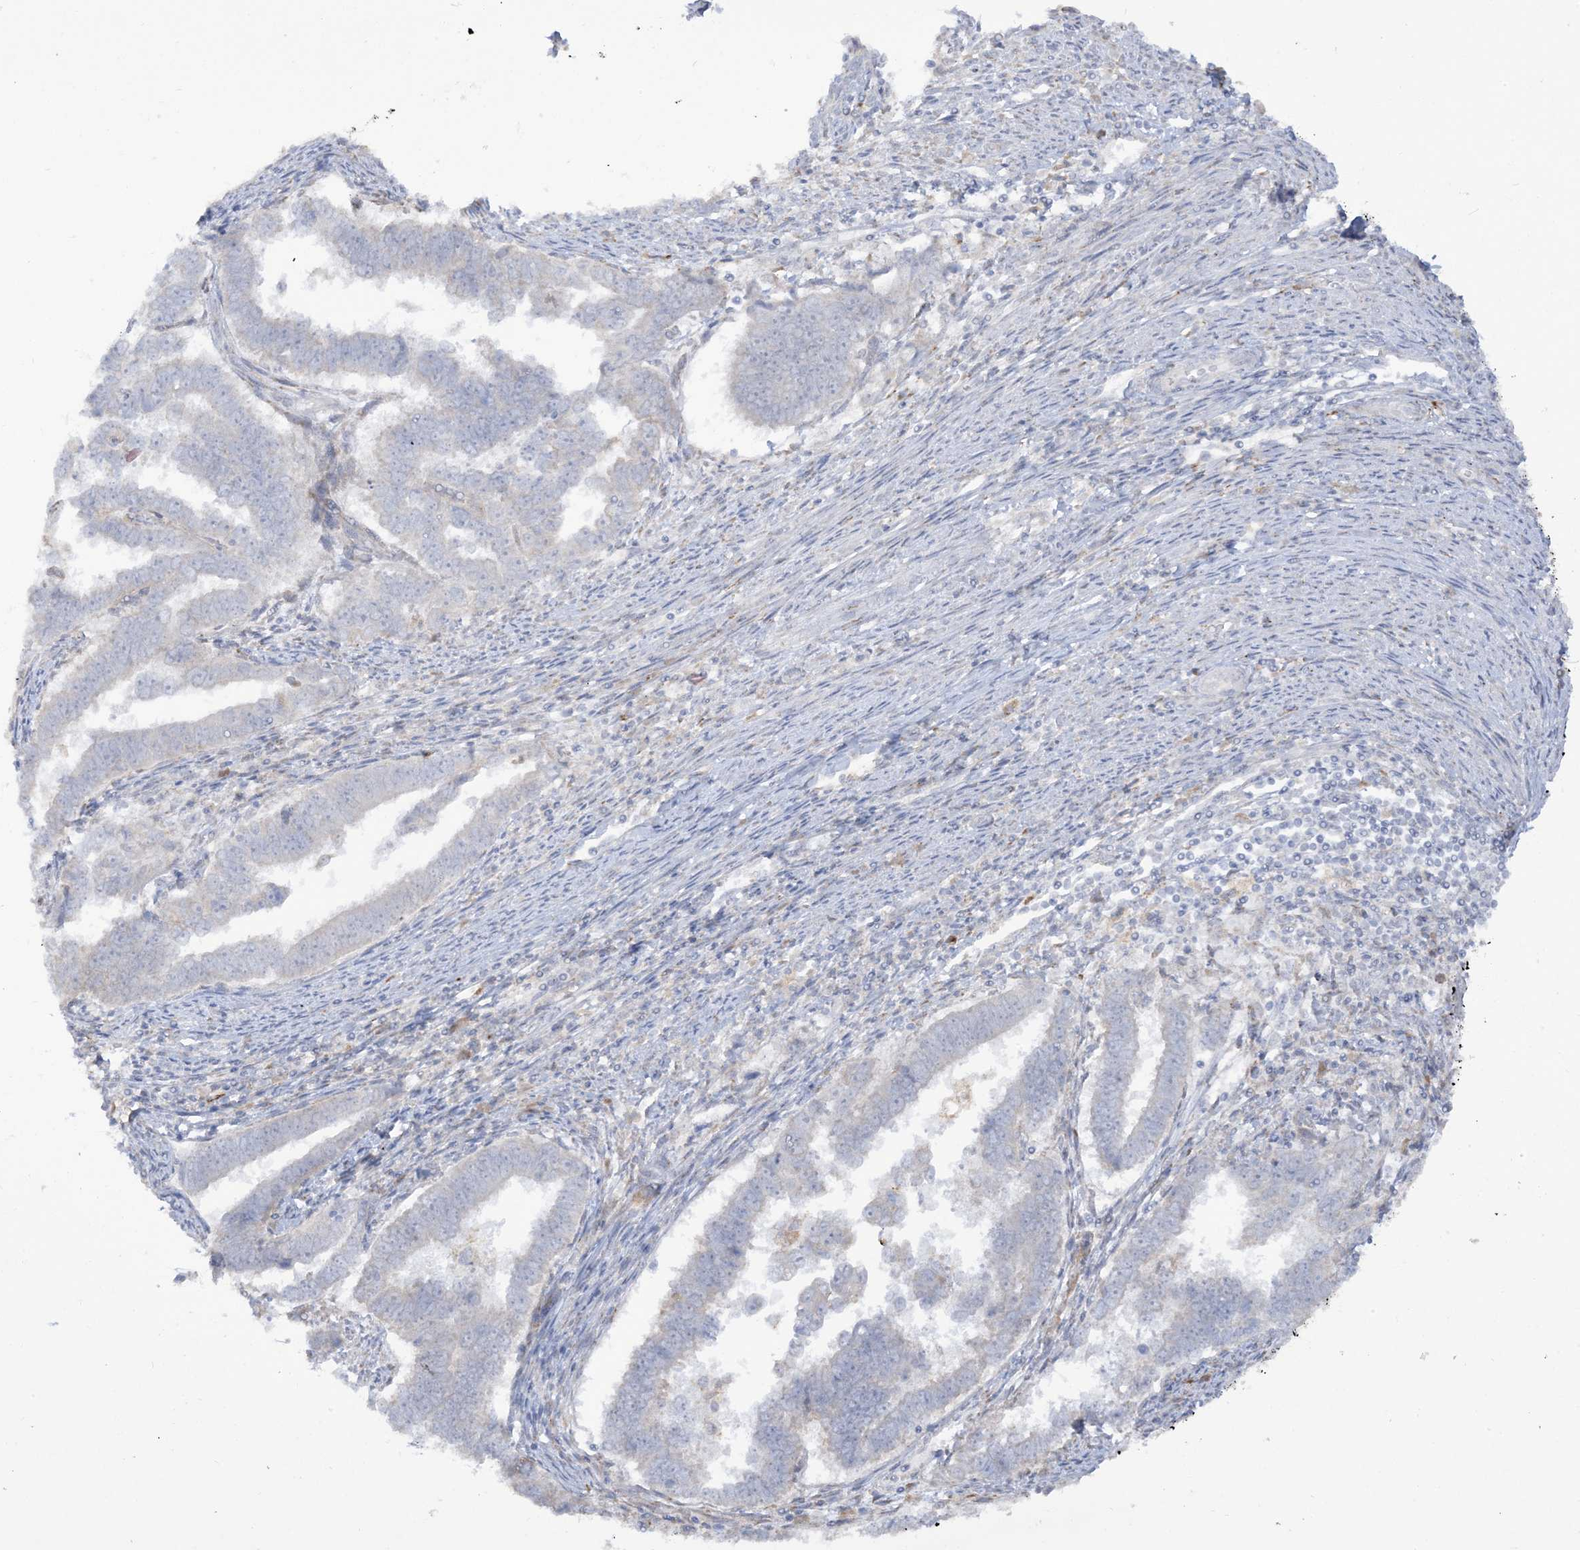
{"staining": {"intensity": "negative", "quantity": "none", "location": "none"}, "tissue": "endometrial cancer", "cell_type": "Tumor cells", "image_type": "cancer", "snomed": [{"axis": "morphology", "description": "Adenocarcinoma, NOS"}, {"axis": "topography", "description": "Endometrium"}], "caption": "Protein analysis of endometrial adenocarcinoma displays no significant staining in tumor cells. The staining was performed using DAB (3,3'-diaminobenzidine) to visualize the protein expression in brown, while the nuclei were stained in blue with hematoxylin (Magnification: 20x).", "gene": "LOXL3", "patient": {"sex": "female", "age": 75}}